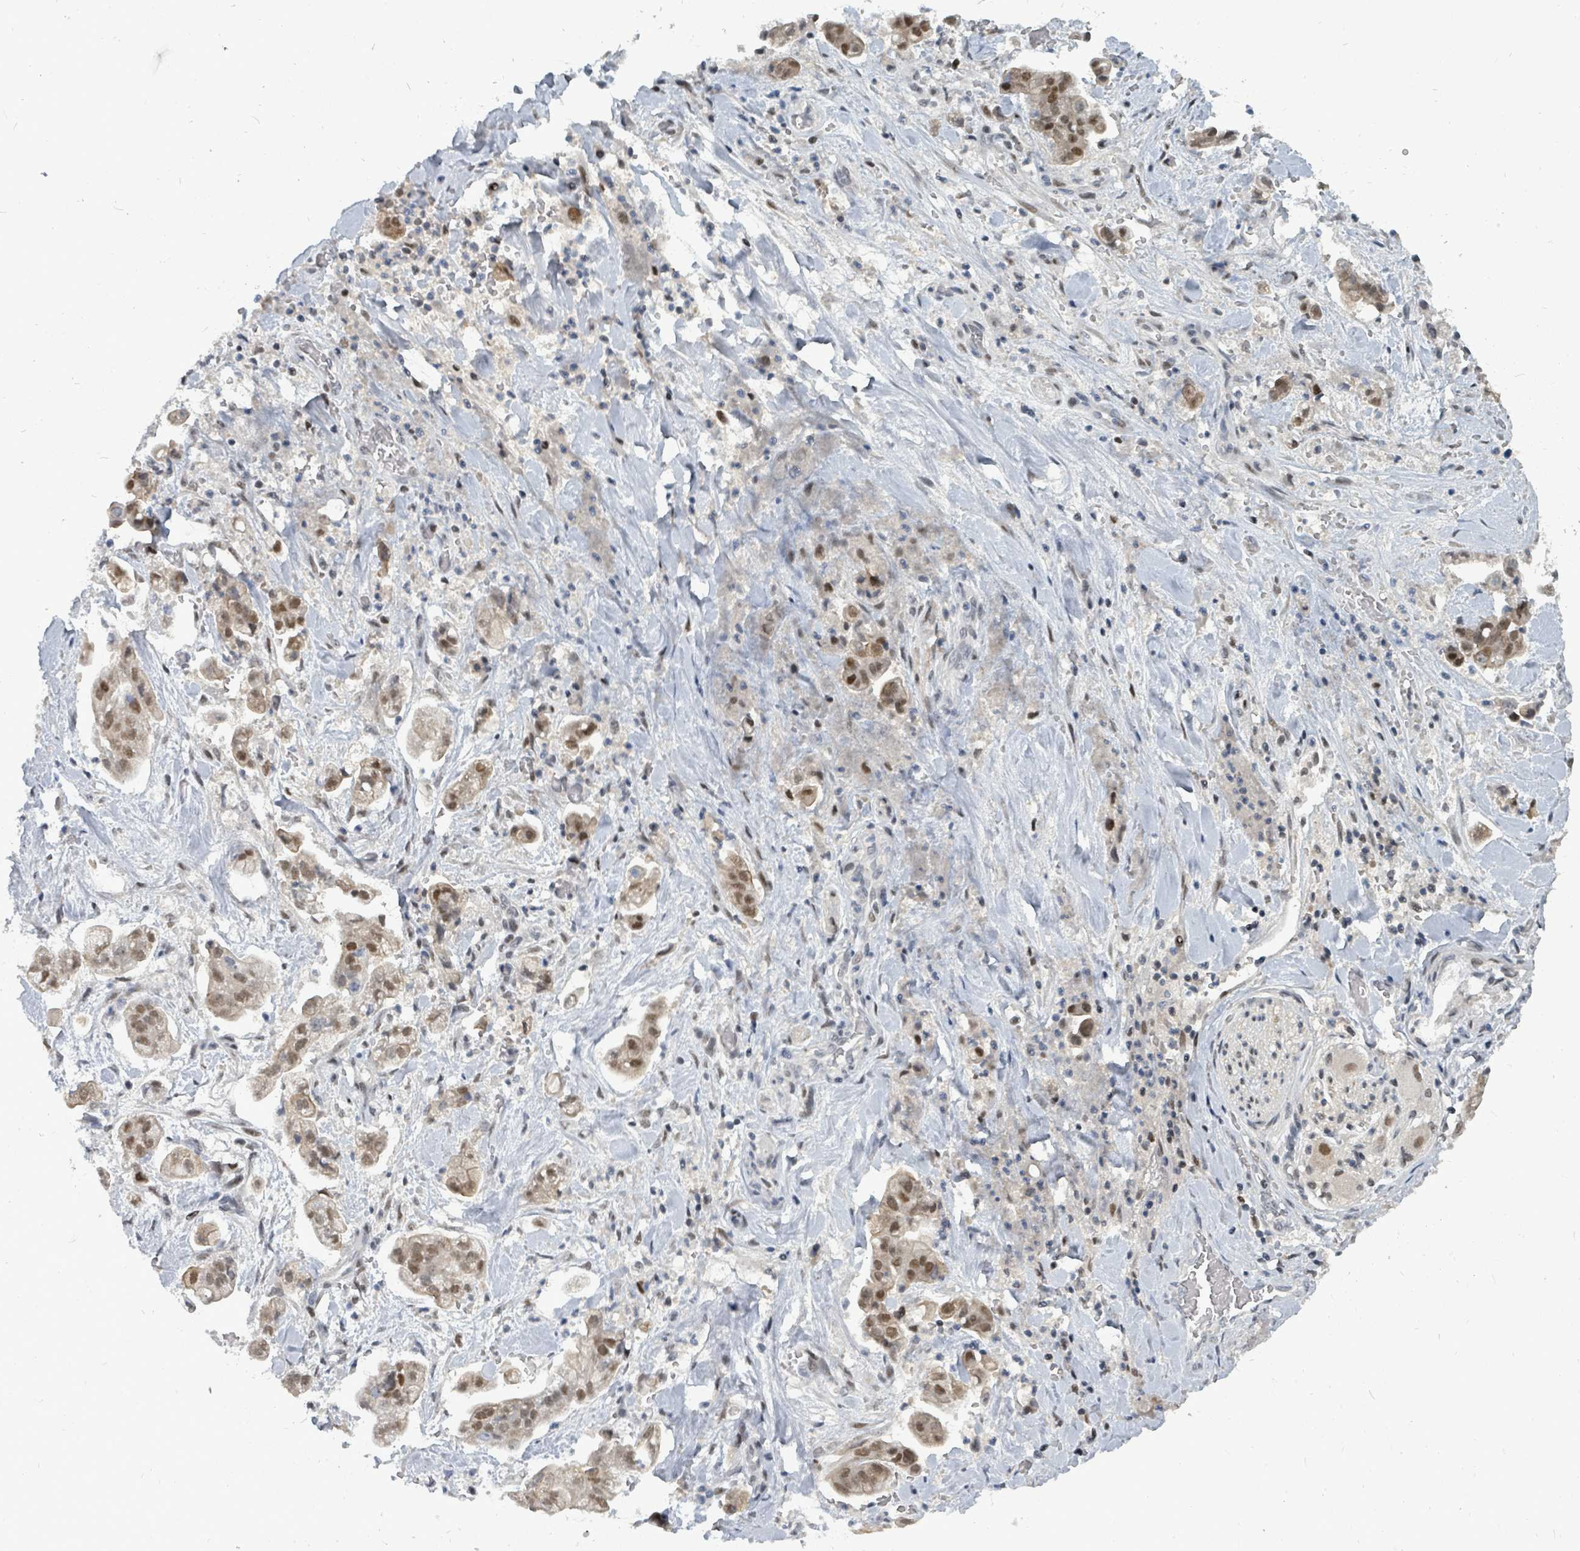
{"staining": {"intensity": "moderate", "quantity": "25%-75%", "location": "nuclear"}, "tissue": "stomach cancer", "cell_type": "Tumor cells", "image_type": "cancer", "snomed": [{"axis": "morphology", "description": "Adenocarcinoma, NOS"}, {"axis": "topography", "description": "Stomach"}], "caption": "Immunohistochemical staining of human stomach cancer (adenocarcinoma) demonstrates medium levels of moderate nuclear staining in approximately 25%-75% of tumor cells. The protein is stained brown, and the nuclei are stained in blue (DAB (3,3'-diaminobenzidine) IHC with brightfield microscopy, high magnification).", "gene": "UCK1", "patient": {"sex": "male", "age": 62}}